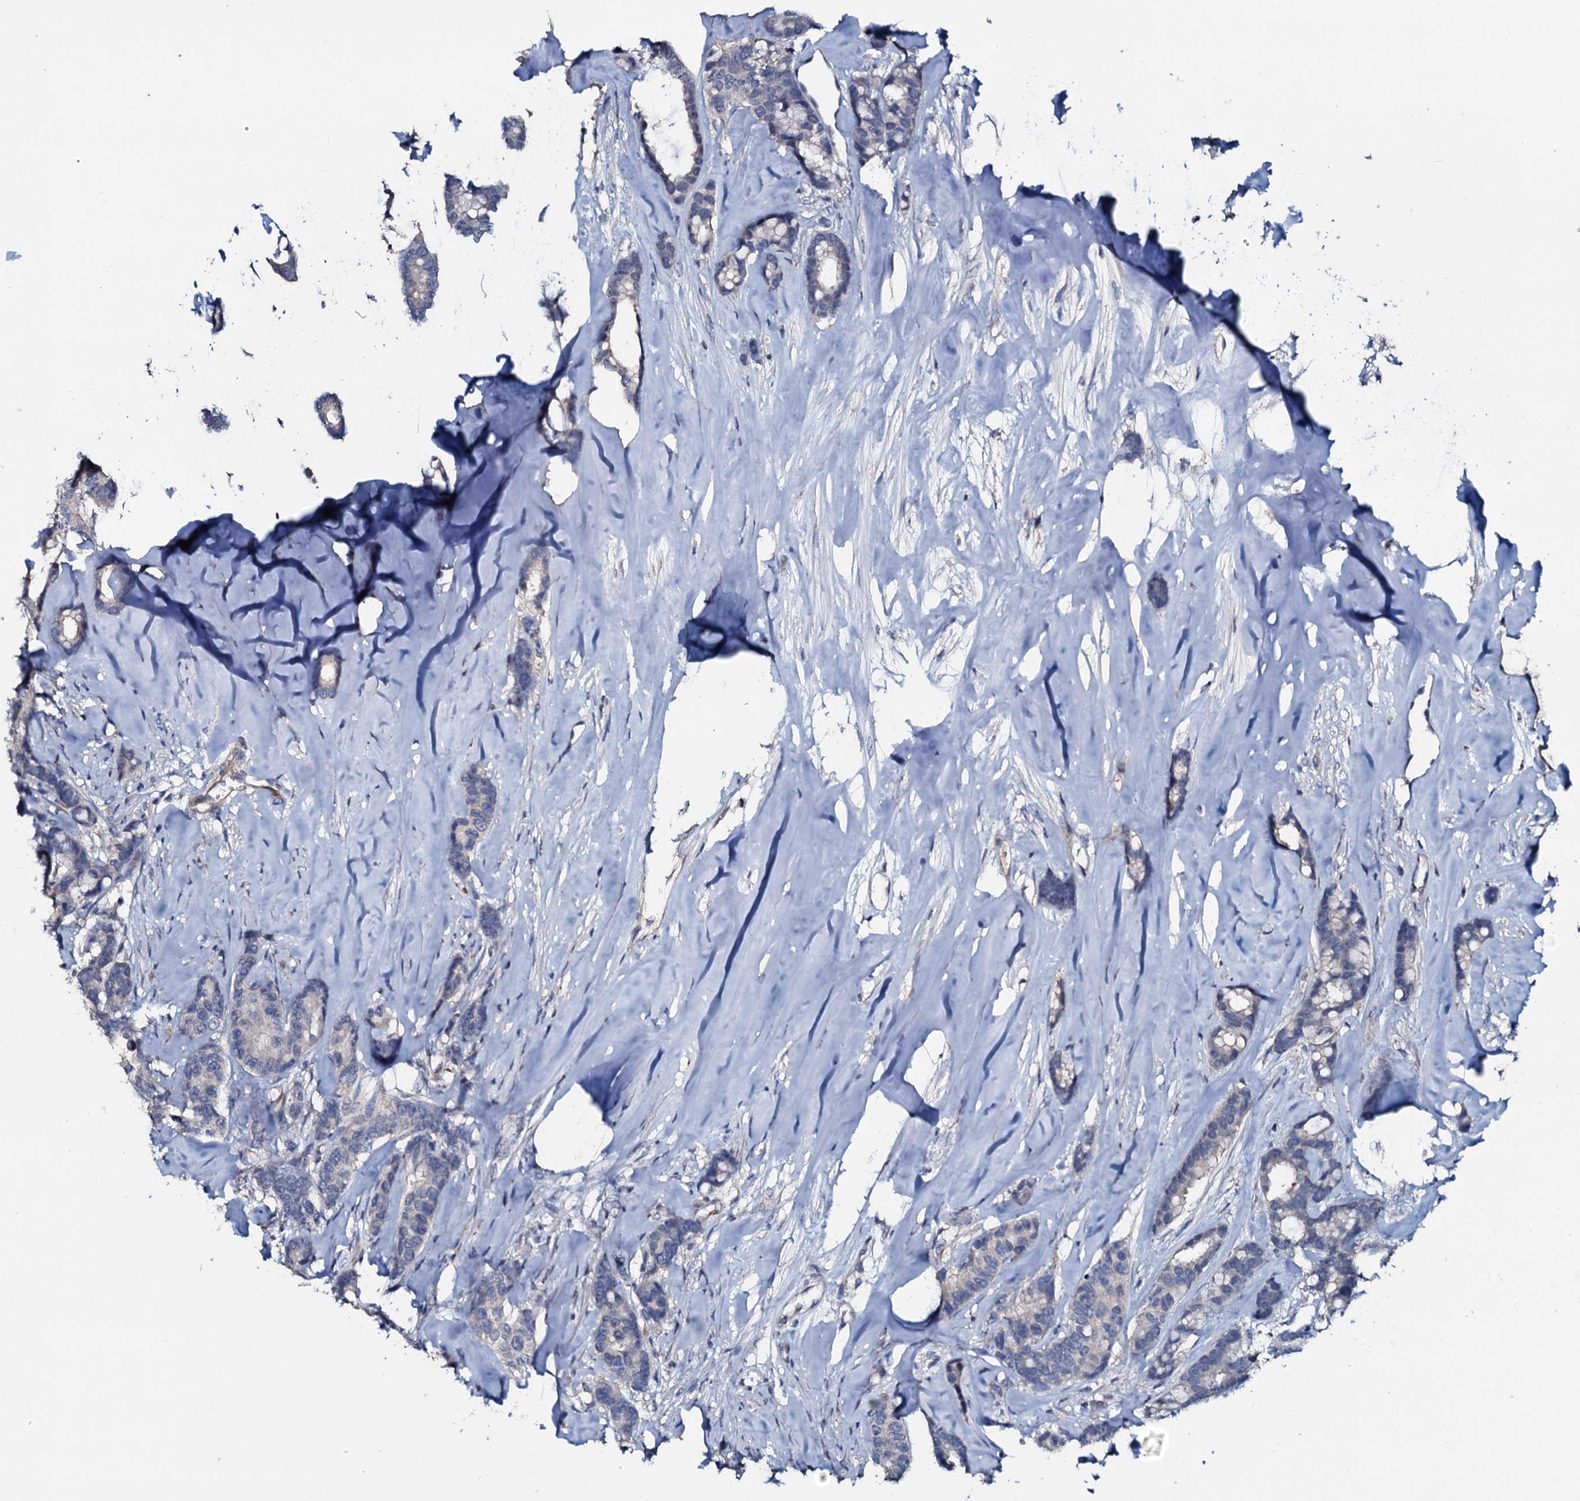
{"staining": {"intensity": "negative", "quantity": "none", "location": "none"}, "tissue": "breast cancer", "cell_type": "Tumor cells", "image_type": "cancer", "snomed": [{"axis": "morphology", "description": "Duct carcinoma"}, {"axis": "topography", "description": "Breast"}], "caption": "Breast cancer (invasive ductal carcinoma) stained for a protein using IHC displays no positivity tumor cells.", "gene": "IL12B", "patient": {"sex": "female", "age": 87}}